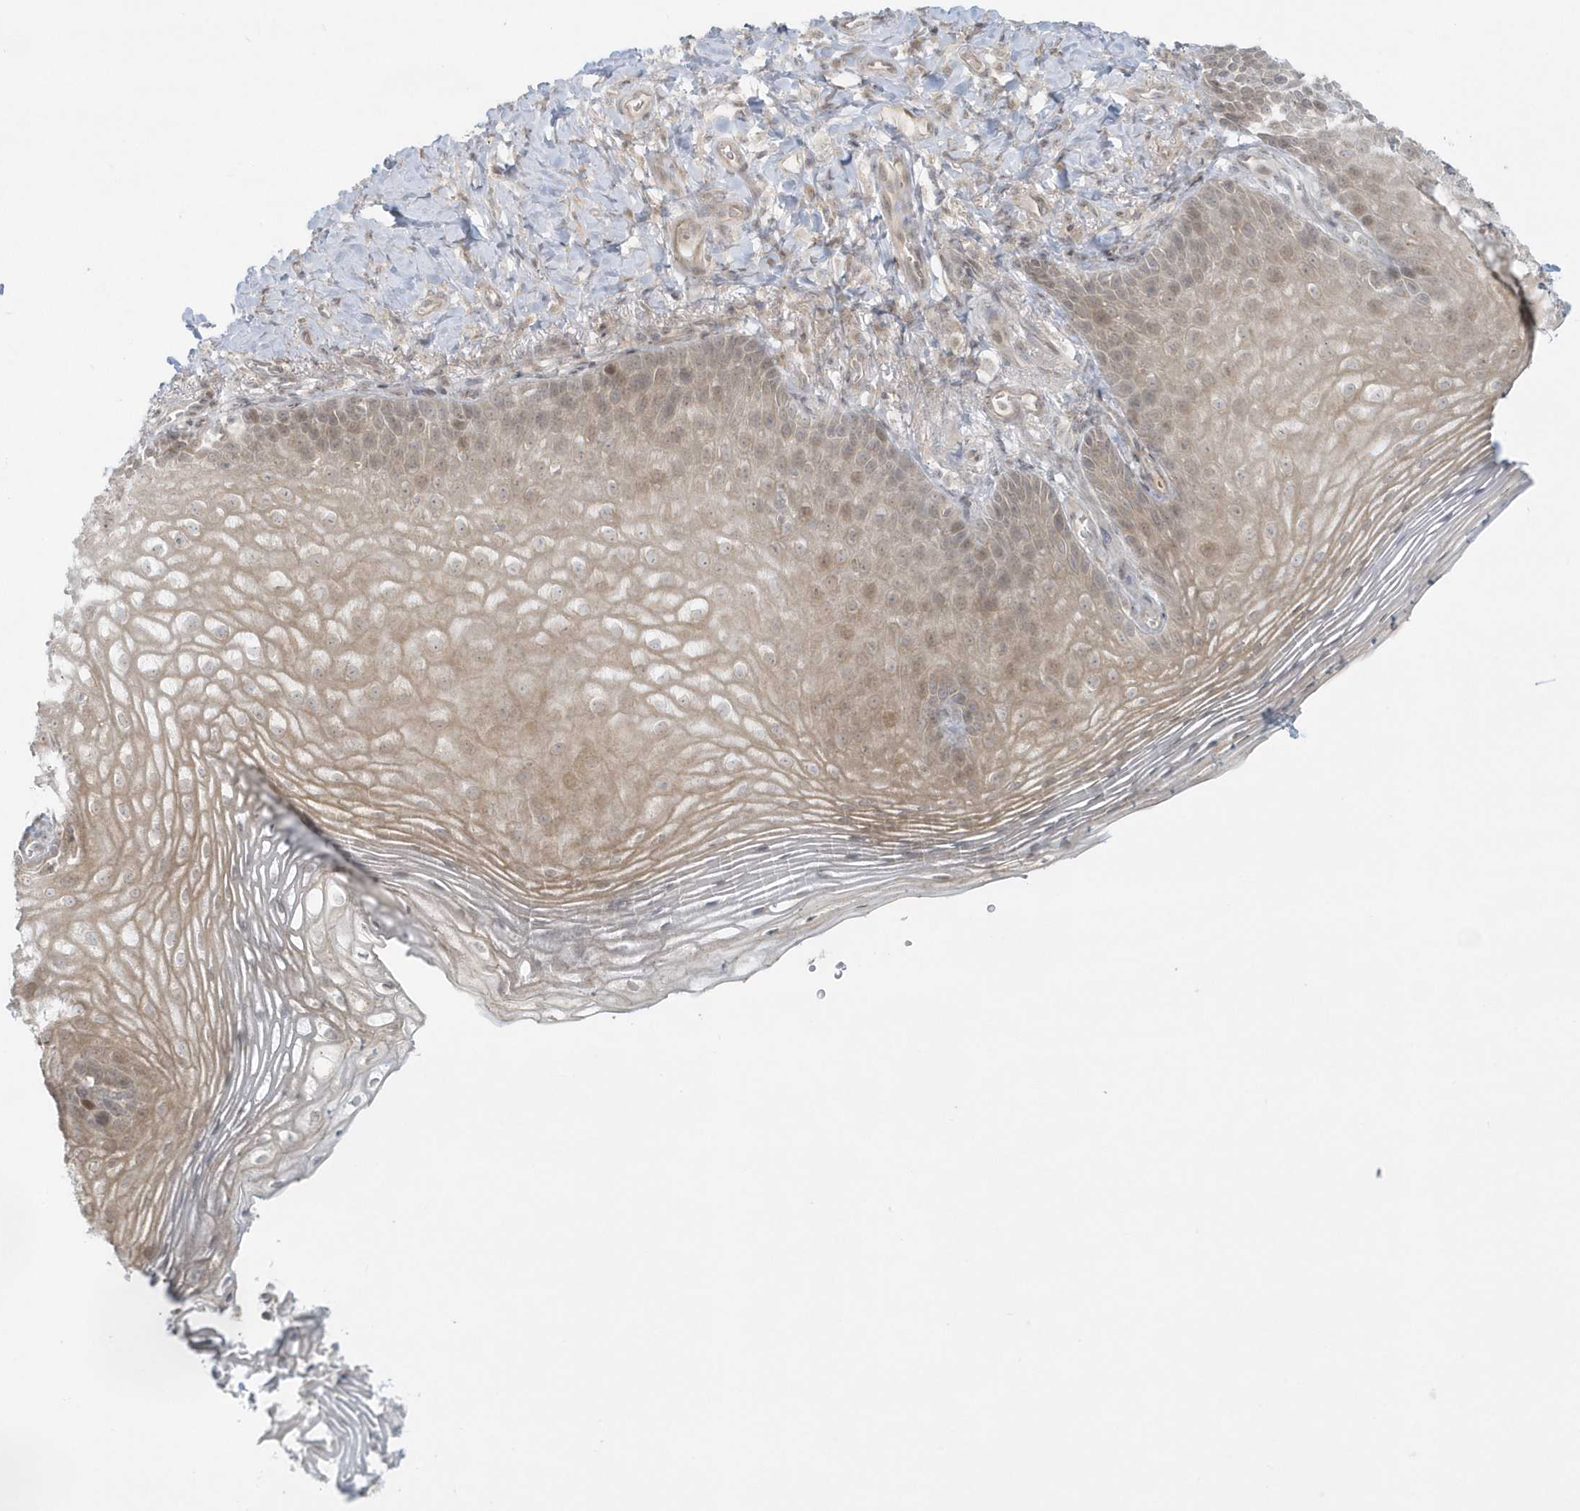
{"staining": {"intensity": "weak", "quantity": "25%-75%", "location": "cytoplasmic/membranous,nuclear"}, "tissue": "vagina", "cell_type": "Squamous epithelial cells", "image_type": "normal", "snomed": [{"axis": "morphology", "description": "Normal tissue, NOS"}, {"axis": "topography", "description": "Vagina"}], "caption": "A micrograph of vagina stained for a protein exhibits weak cytoplasmic/membranous,nuclear brown staining in squamous epithelial cells.", "gene": "BLTP3A", "patient": {"sex": "female", "age": 60}}